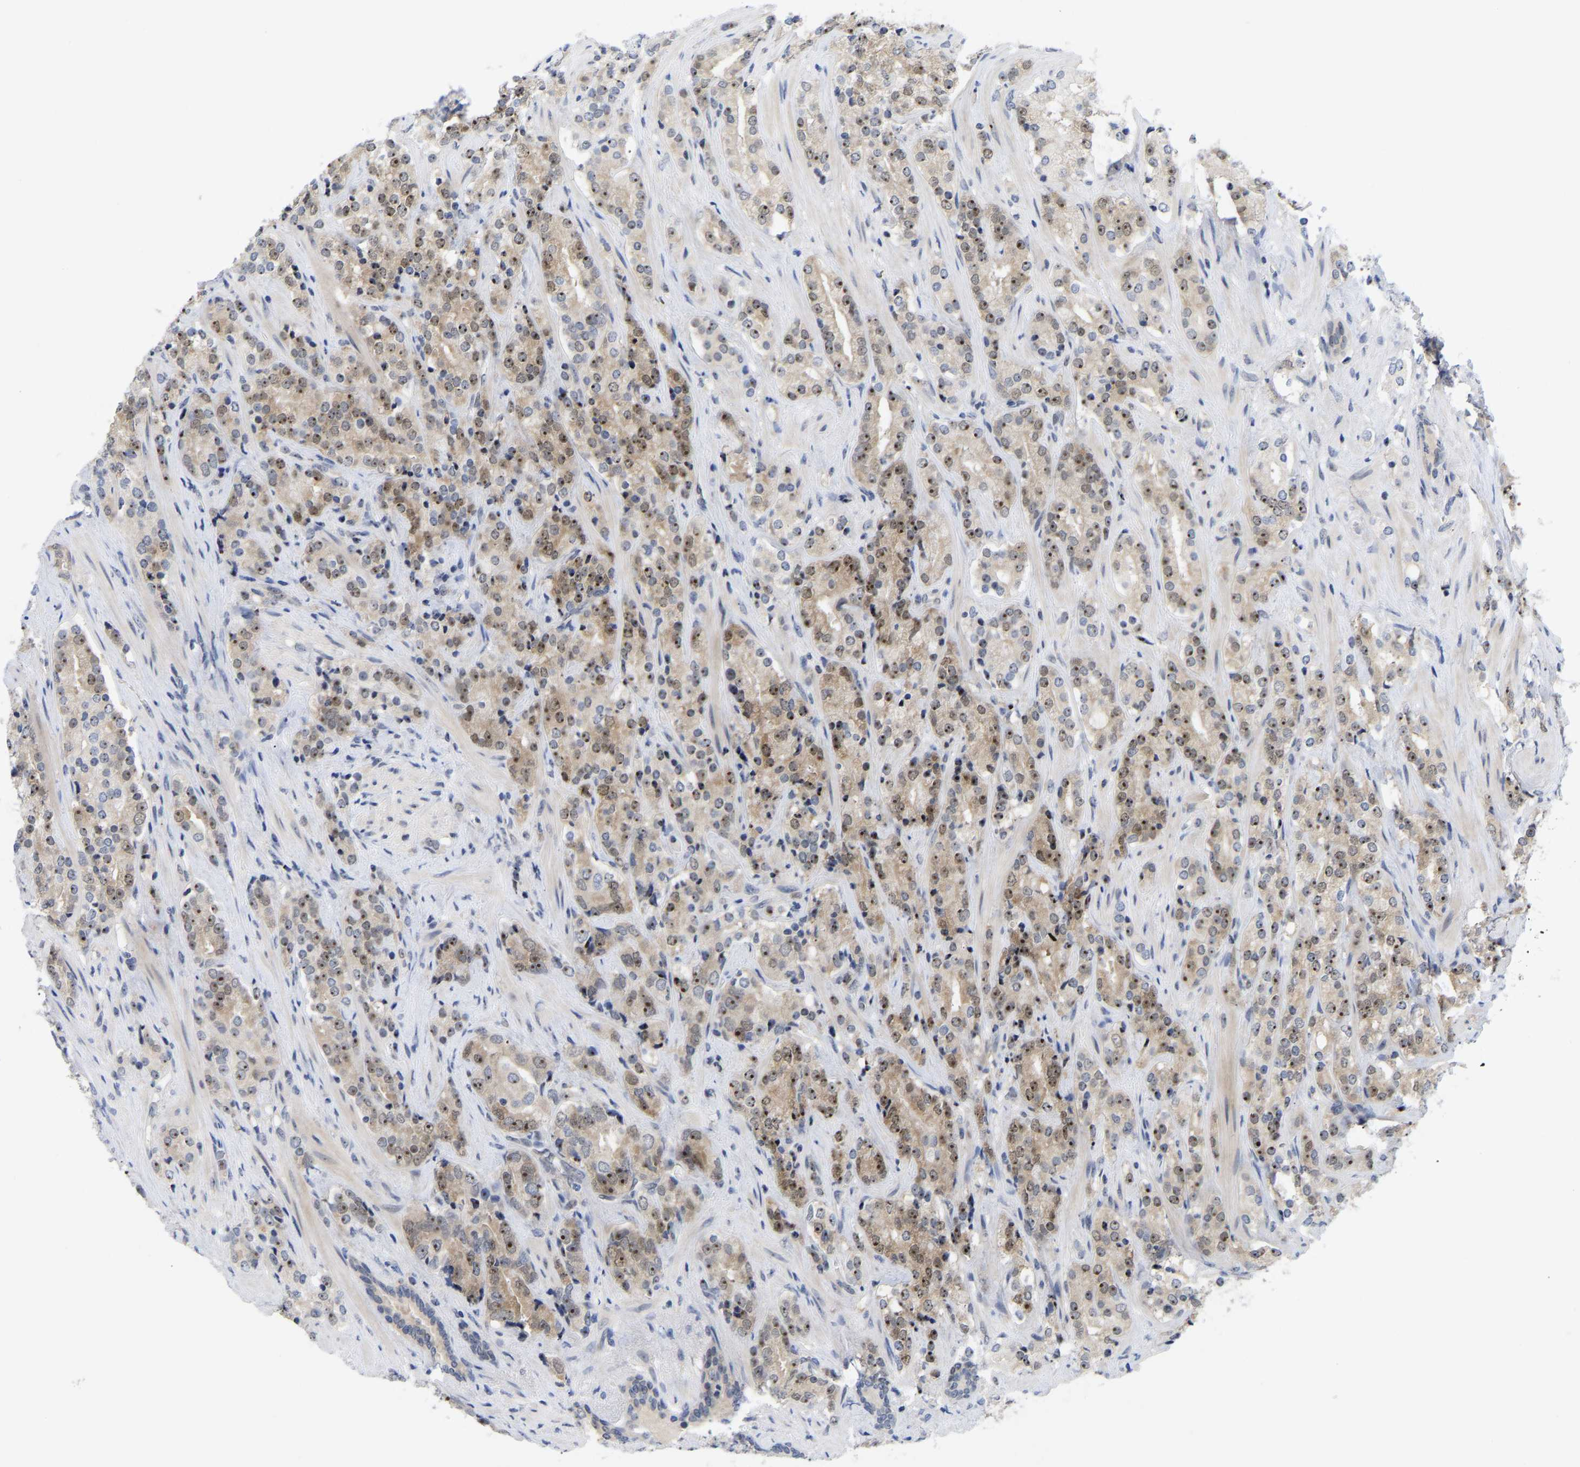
{"staining": {"intensity": "moderate", "quantity": "25%-75%", "location": "cytoplasmic/membranous,nuclear"}, "tissue": "prostate cancer", "cell_type": "Tumor cells", "image_type": "cancer", "snomed": [{"axis": "morphology", "description": "Adenocarcinoma, High grade"}, {"axis": "topography", "description": "Prostate"}], "caption": "About 25%-75% of tumor cells in prostate cancer (adenocarcinoma (high-grade)) reveal moderate cytoplasmic/membranous and nuclear protein expression as visualized by brown immunohistochemical staining.", "gene": "NLE1", "patient": {"sex": "male", "age": 71}}